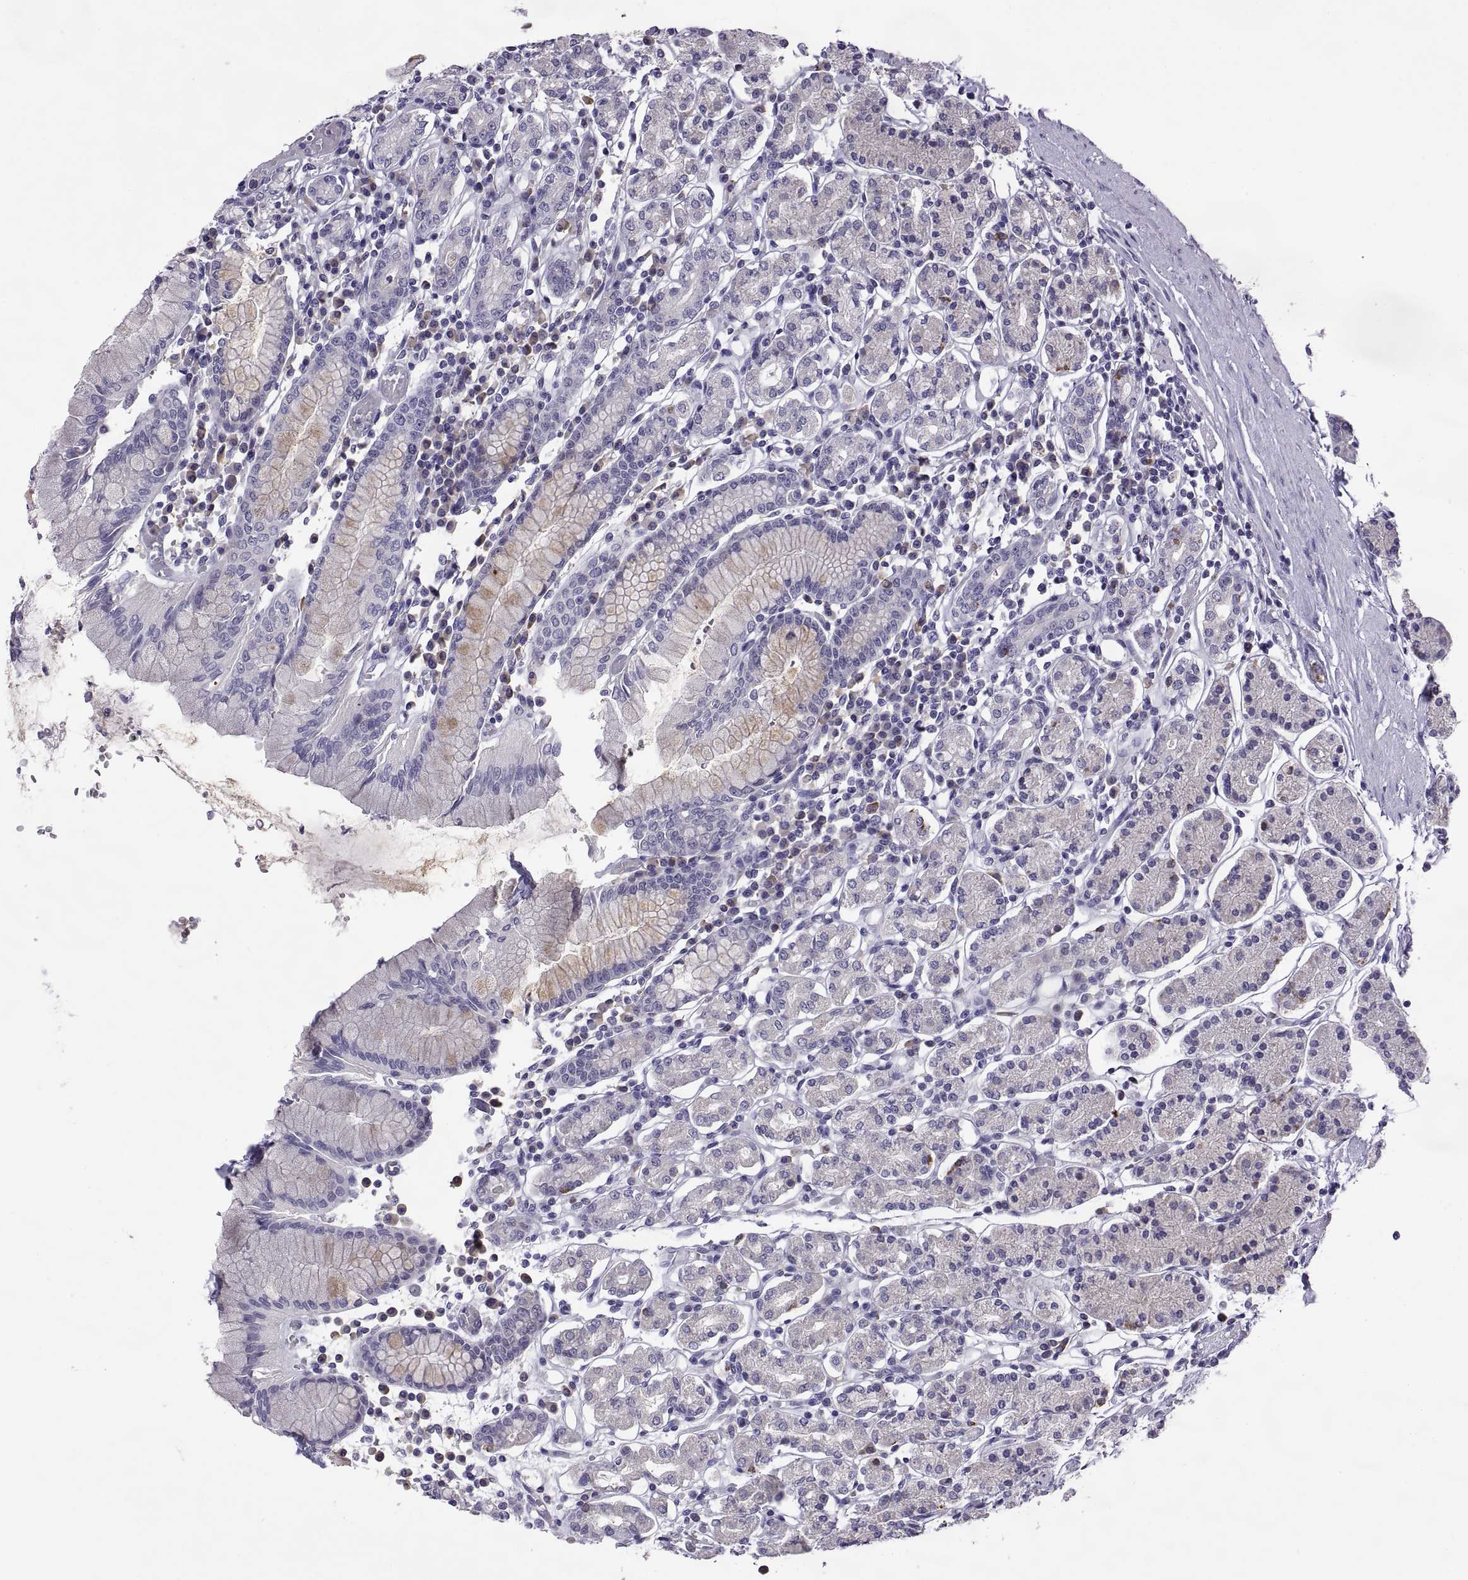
{"staining": {"intensity": "negative", "quantity": "none", "location": "none"}, "tissue": "stomach", "cell_type": "Glandular cells", "image_type": "normal", "snomed": [{"axis": "morphology", "description": "Normal tissue, NOS"}, {"axis": "topography", "description": "Stomach, upper"}, {"axis": "topography", "description": "Stomach"}], "caption": "Protein analysis of benign stomach reveals no significant positivity in glandular cells. (Immunohistochemistry, brightfield microscopy, high magnification).", "gene": "MAGEB18", "patient": {"sex": "male", "age": 62}}